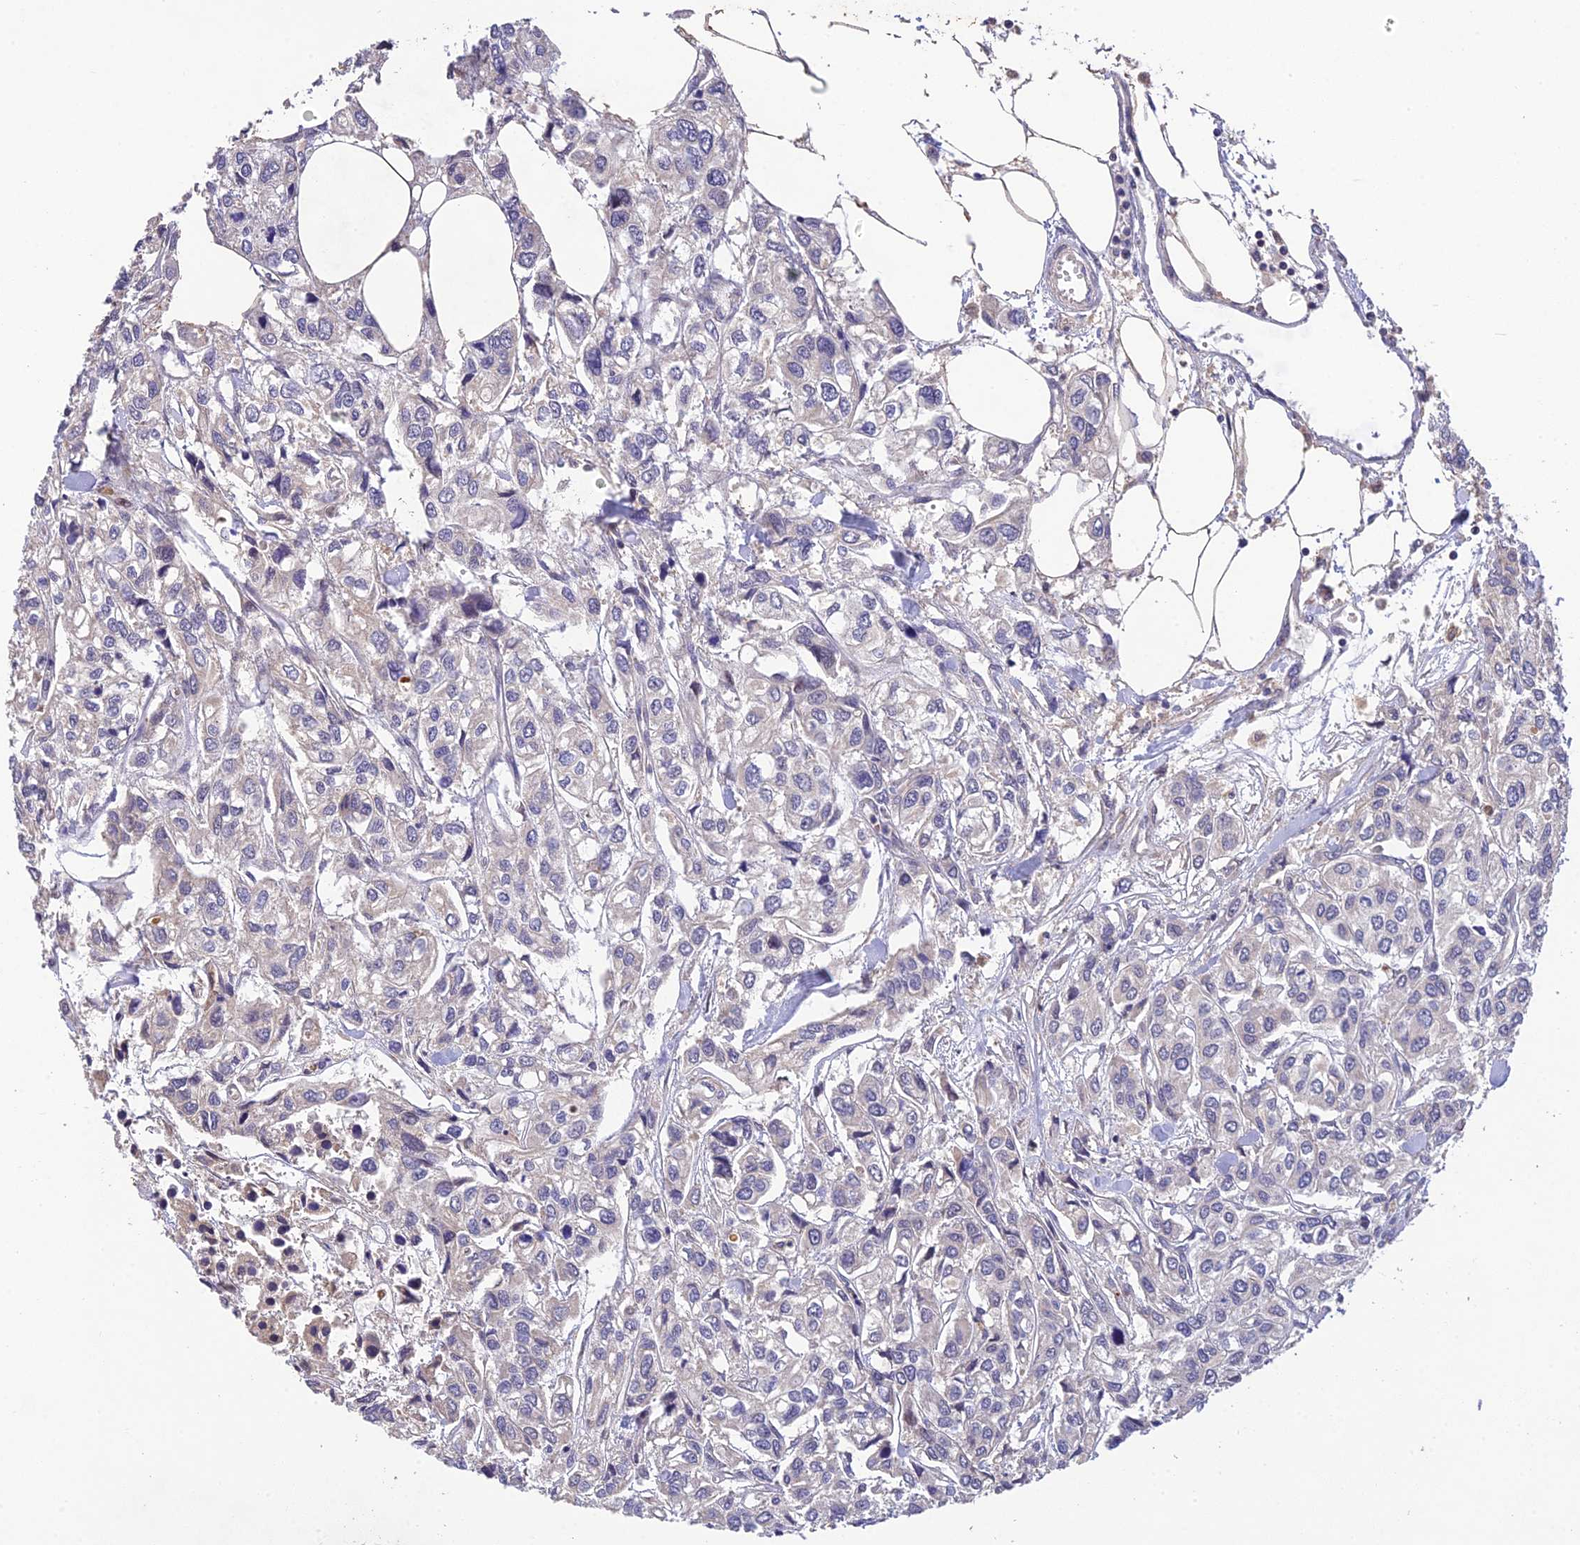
{"staining": {"intensity": "negative", "quantity": "none", "location": "none"}, "tissue": "urothelial cancer", "cell_type": "Tumor cells", "image_type": "cancer", "snomed": [{"axis": "morphology", "description": "Urothelial carcinoma, High grade"}, {"axis": "topography", "description": "Urinary bladder"}], "caption": "The histopathology image reveals no significant staining in tumor cells of urothelial cancer. (DAB (3,3'-diaminobenzidine) immunohistochemistry visualized using brightfield microscopy, high magnification).", "gene": "DENND5B", "patient": {"sex": "male", "age": 67}}